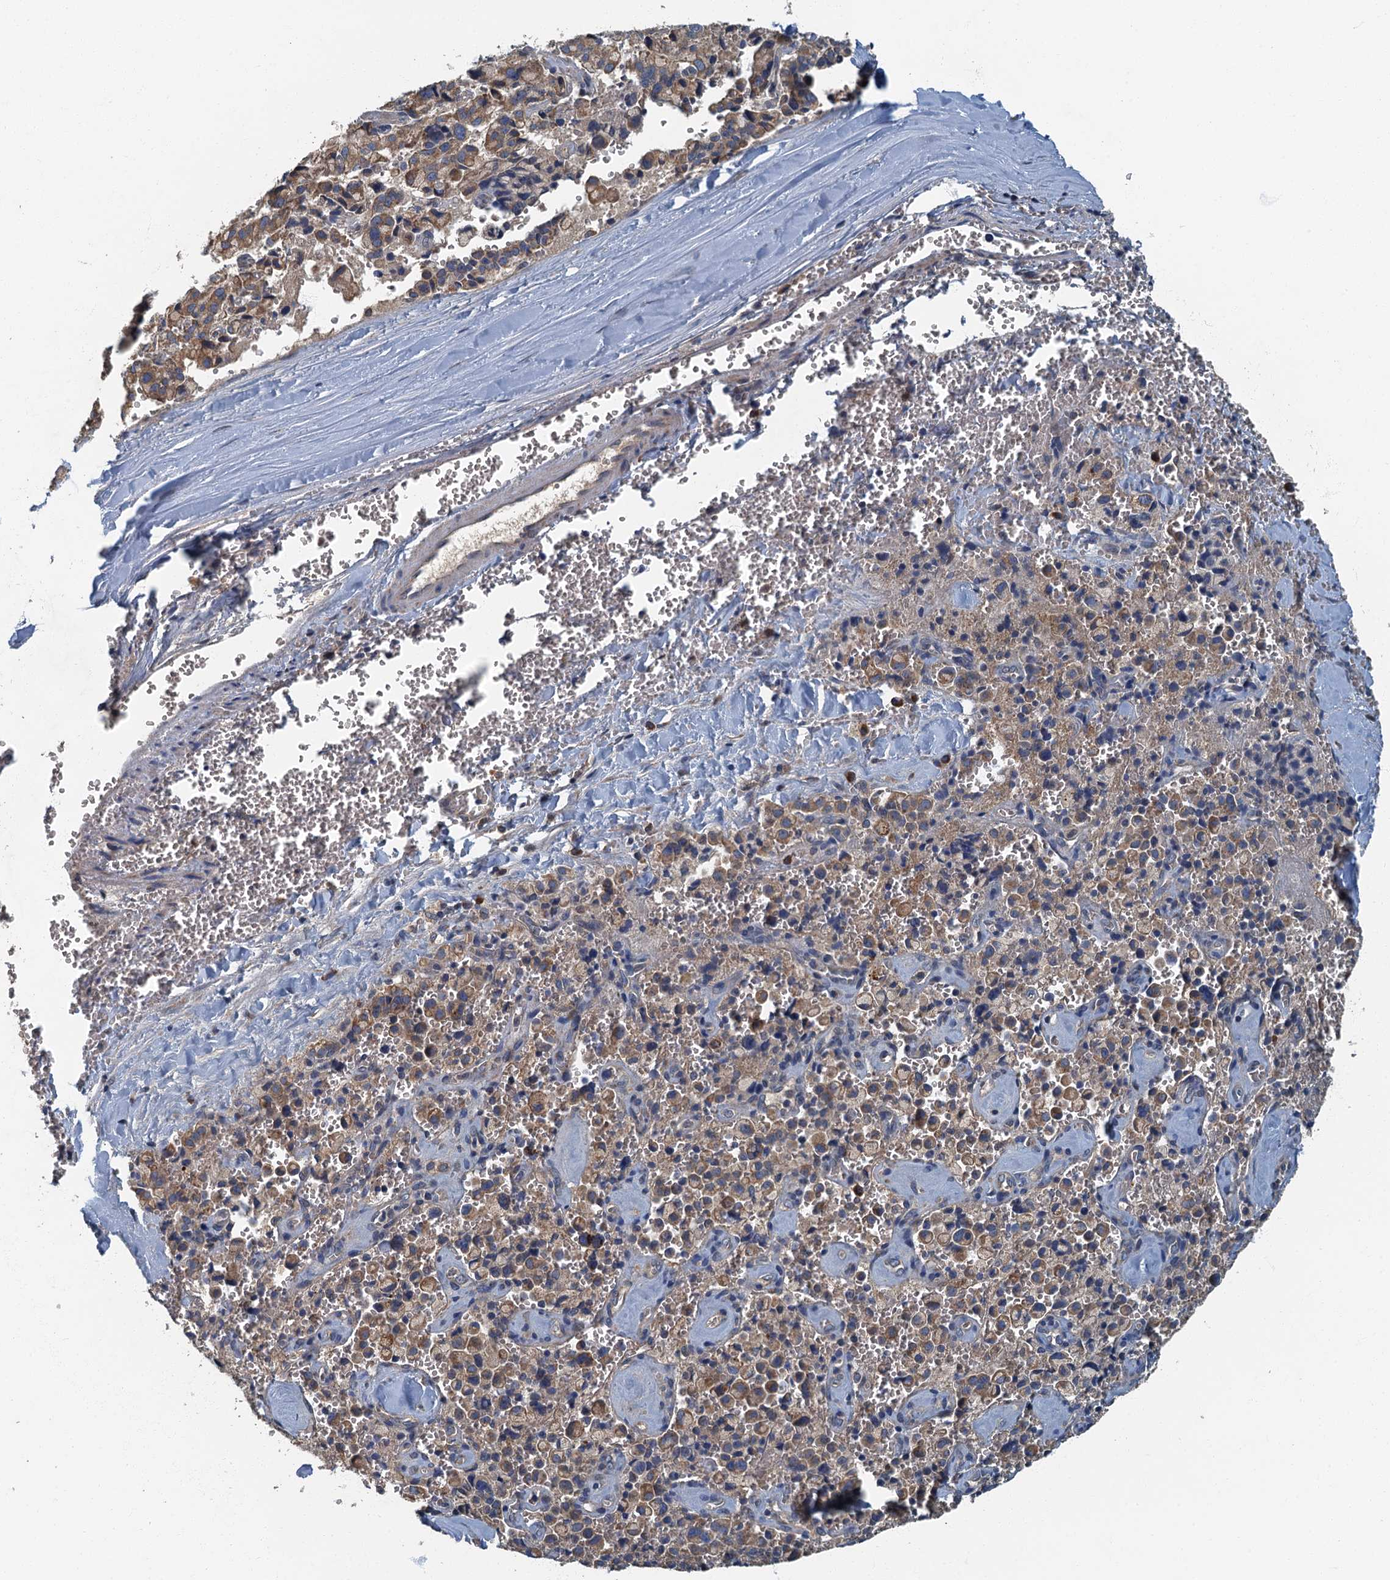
{"staining": {"intensity": "weak", "quantity": ">75%", "location": "cytoplasmic/membranous"}, "tissue": "pancreatic cancer", "cell_type": "Tumor cells", "image_type": "cancer", "snomed": [{"axis": "morphology", "description": "Adenocarcinoma, NOS"}, {"axis": "topography", "description": "Pancreas"}], "caption": "Weak cytoplasmic/membranous protein staining is seen in approximately >75% of tumor cells in adenocarcinoma (pancreatic).", "gene": "DDX49", "patient": {"sex": "male", "age": 65}}